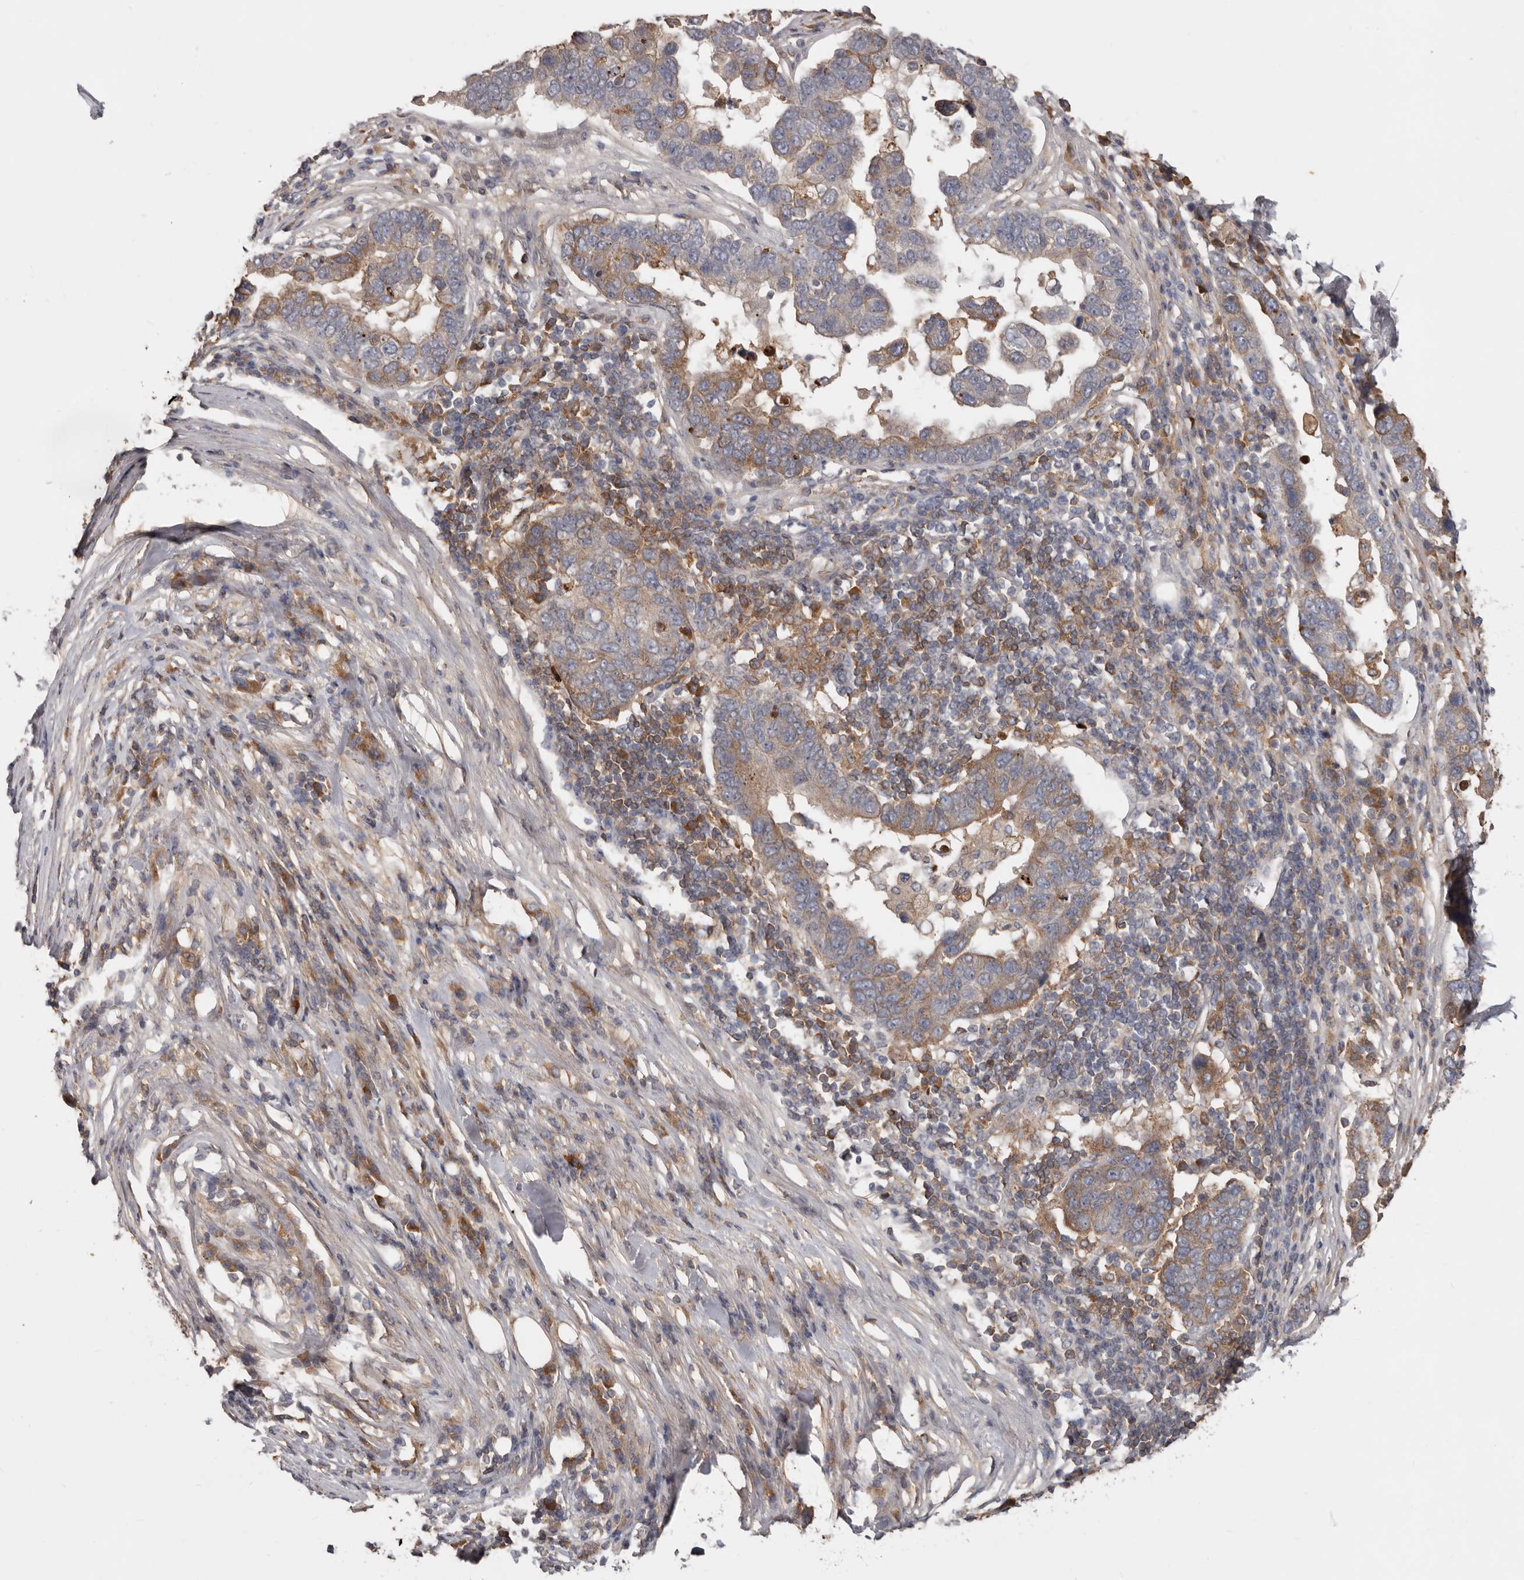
{"staining": {"intensity": "weak", "quantity": ">75%", "location": "cytoplasmic/membranous"}, "tissue": "pancreatic cancer", "cell_type": "Tumor cells", "image_type": "cancer", "snomed": [{"axis": "morphology", "description": "Adenocarcinoma, NOS"}, {"axis": "topography", "description": "Pancreas"}], "caption": "Pancreatic cancer stained for a protein (brown) shows weak cytoplasmic/membranous positive positivity in approximately >75% of tumor cells.", "gene": "NMUR1", "patient": {"sex": "female", "age": 61}}